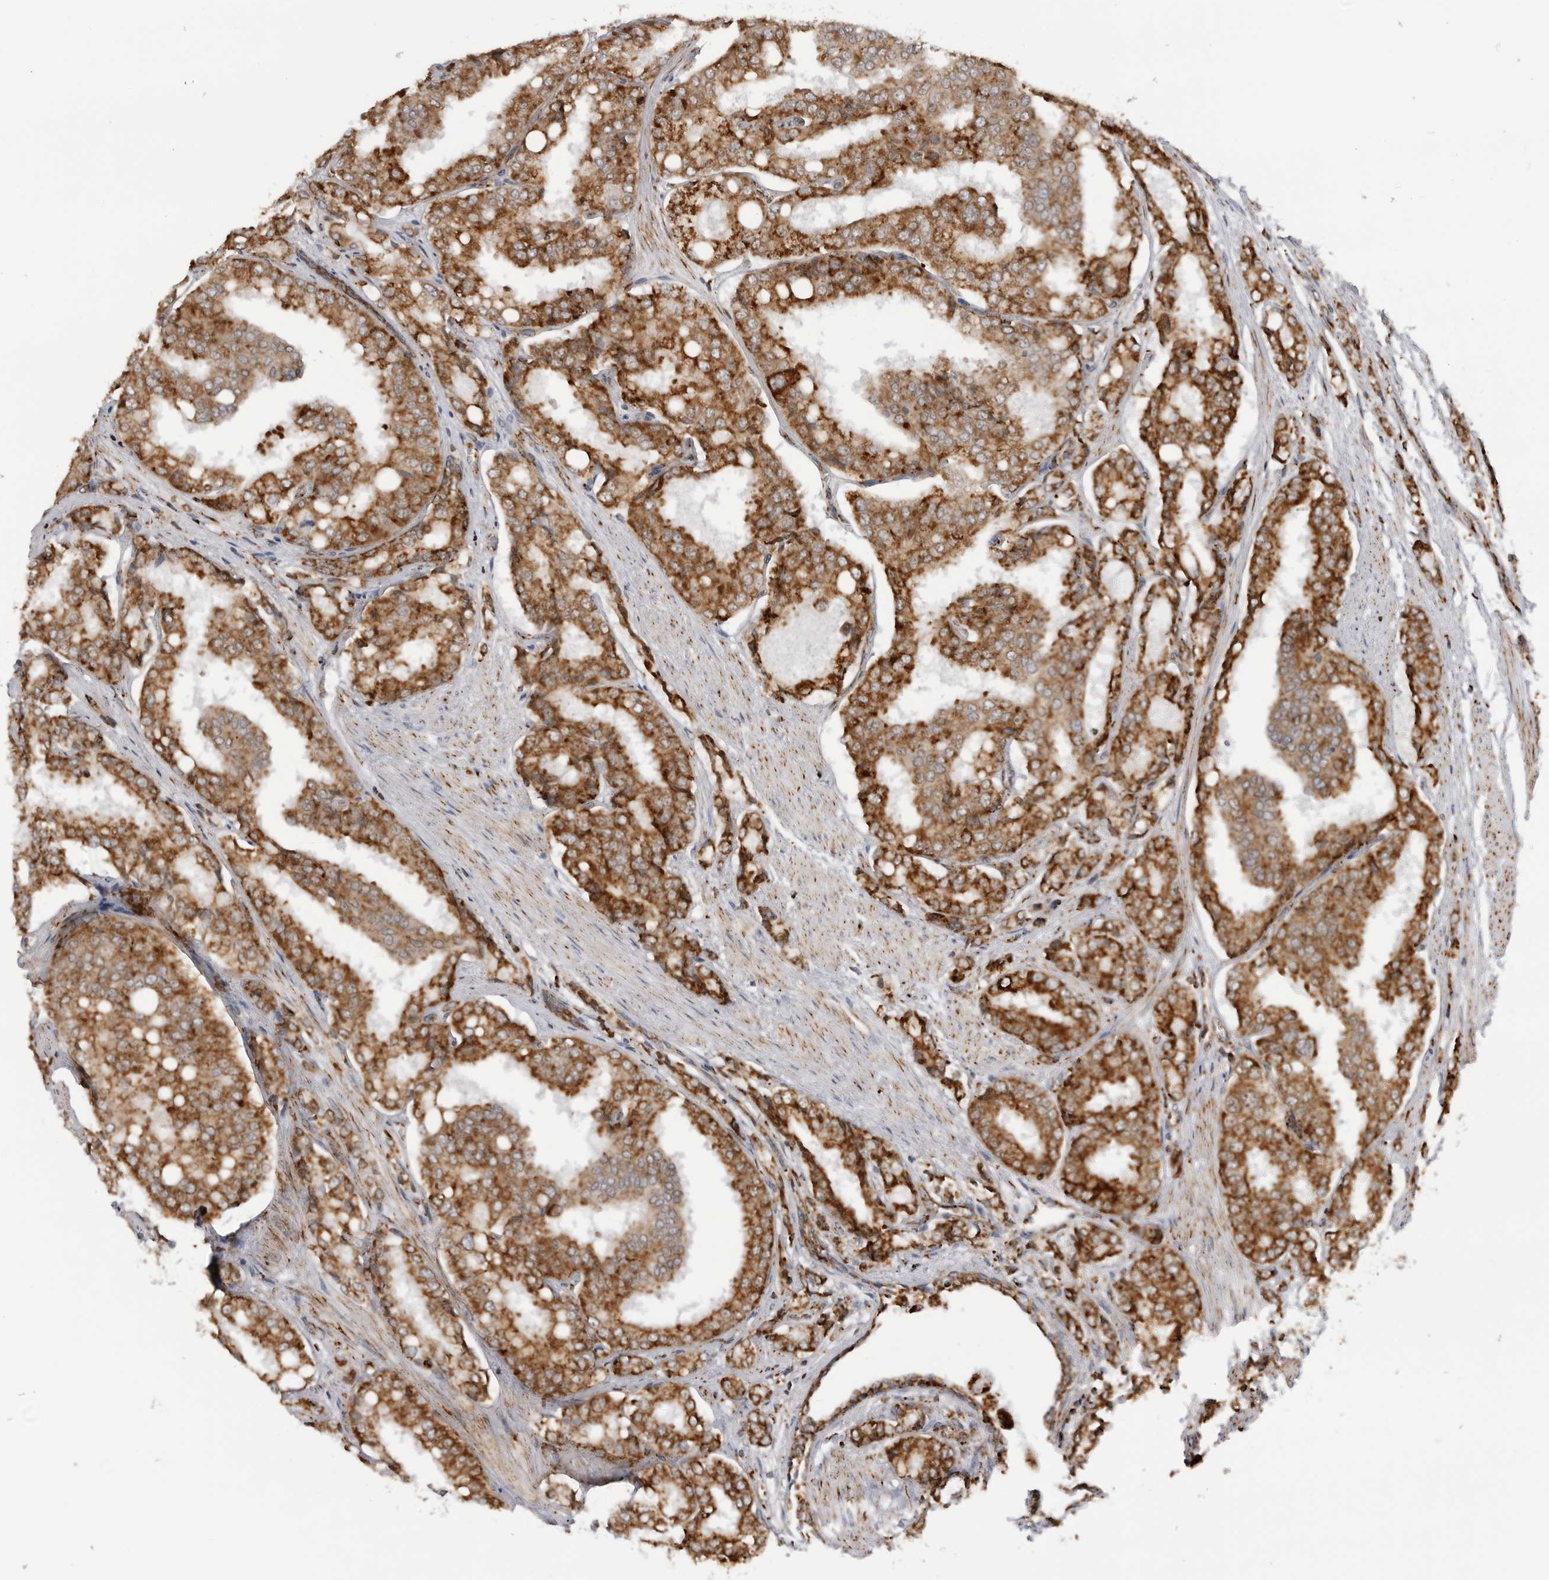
{"staining": {"intensity": "strong", "quantity": ">75%", "location": "cytoplasmic/membranous"}, "tissue": "prostate cancer", "cell_type": "Tumor cells", "image_type": "cancer", "snomed": [{"axis": "morphology", "description": "Adenocarcinoma, High grade"}, {"axis": "topography", "description": "Prostate"}], "caption": "Protein expression analysis of human high-grade adenocarcinoma (prostate) reveals strong cytoplasmic/membranous positivity in about >75% of tumor cells.", "gene": "COX5A", "patient": {"sex": "male", "age": 50}}